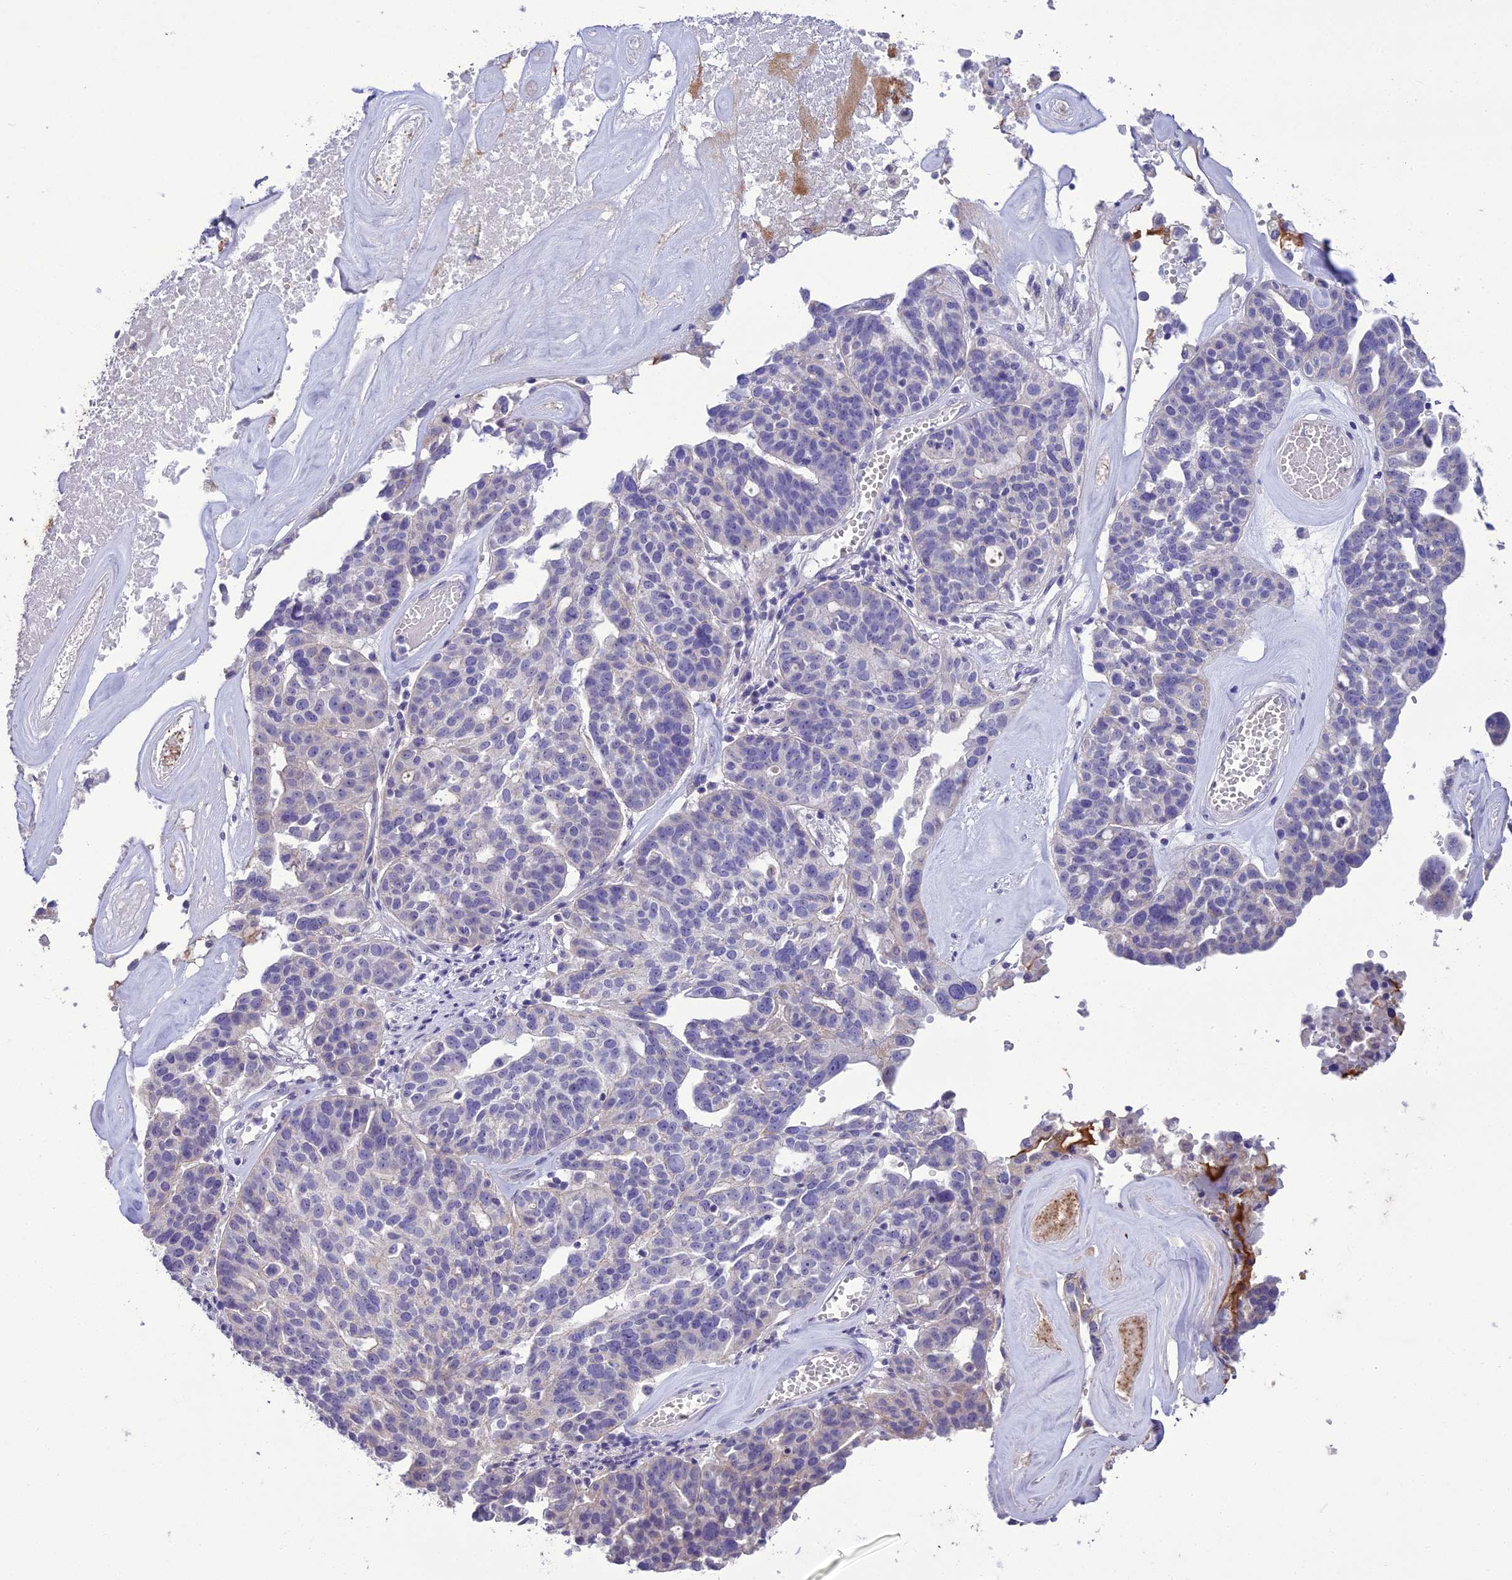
{"staining": {"intensity": "negative", "quantity": "none", "location": "none"}, "tissue": "ovarian cancer", "cell_type": "Tumor cells", "image_type": "cancer", "snomed": [{"axis": "morphology", "description": "Cystadenocarcinoma, serous, NOS"}, {"axis": "topography", "description": "Ovary"}], "caption": "This is a photomicrograph of immunohistochemistry (IHC) staining of serous cystadenocarcinoma (ovarian), which shows no expression in tumor cells.", "gene": "SCRT1", "patient": {"sex": "female", "age": 59}}